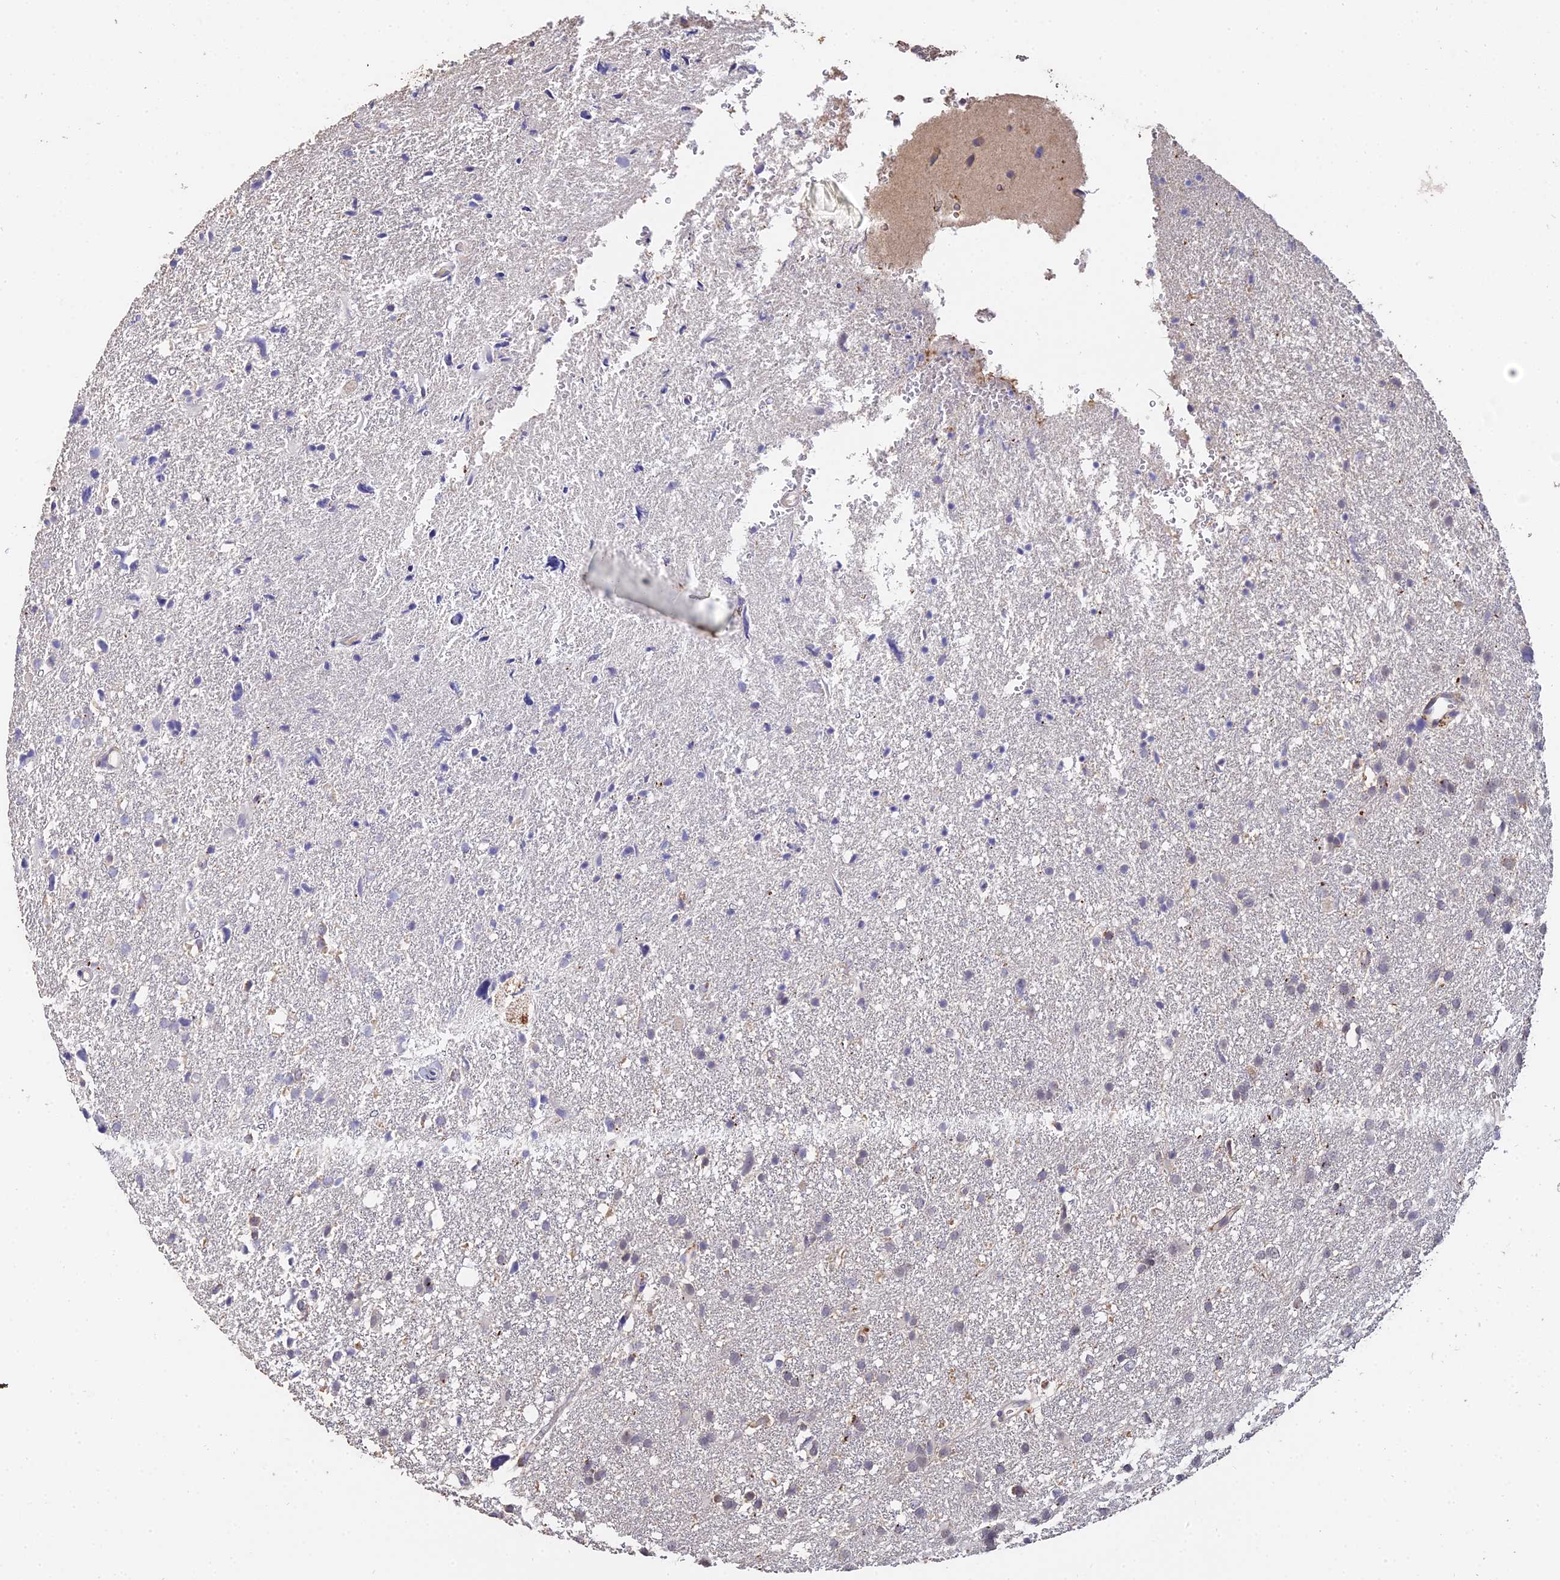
{"staining": {"intensity": "negative", "quantity": "none", "location": "none"}, "tissue": "glioma", "cell_type": "Tumor cells", "image_type": "cancer", "snomed": [{"axis": "morphology", "description": "Glioma, malignant, High grade"}, {"axis": "topography", "description": "Brain"}], "caption": "This photomicrograph is of glioma stained with immunohistochemistry to label a protein in brown with the nuclei are counter-stained blue. There is no positivity in tumor cells.", "gene": "LSM5", "patient": {"sex": "male", "age": 61}}